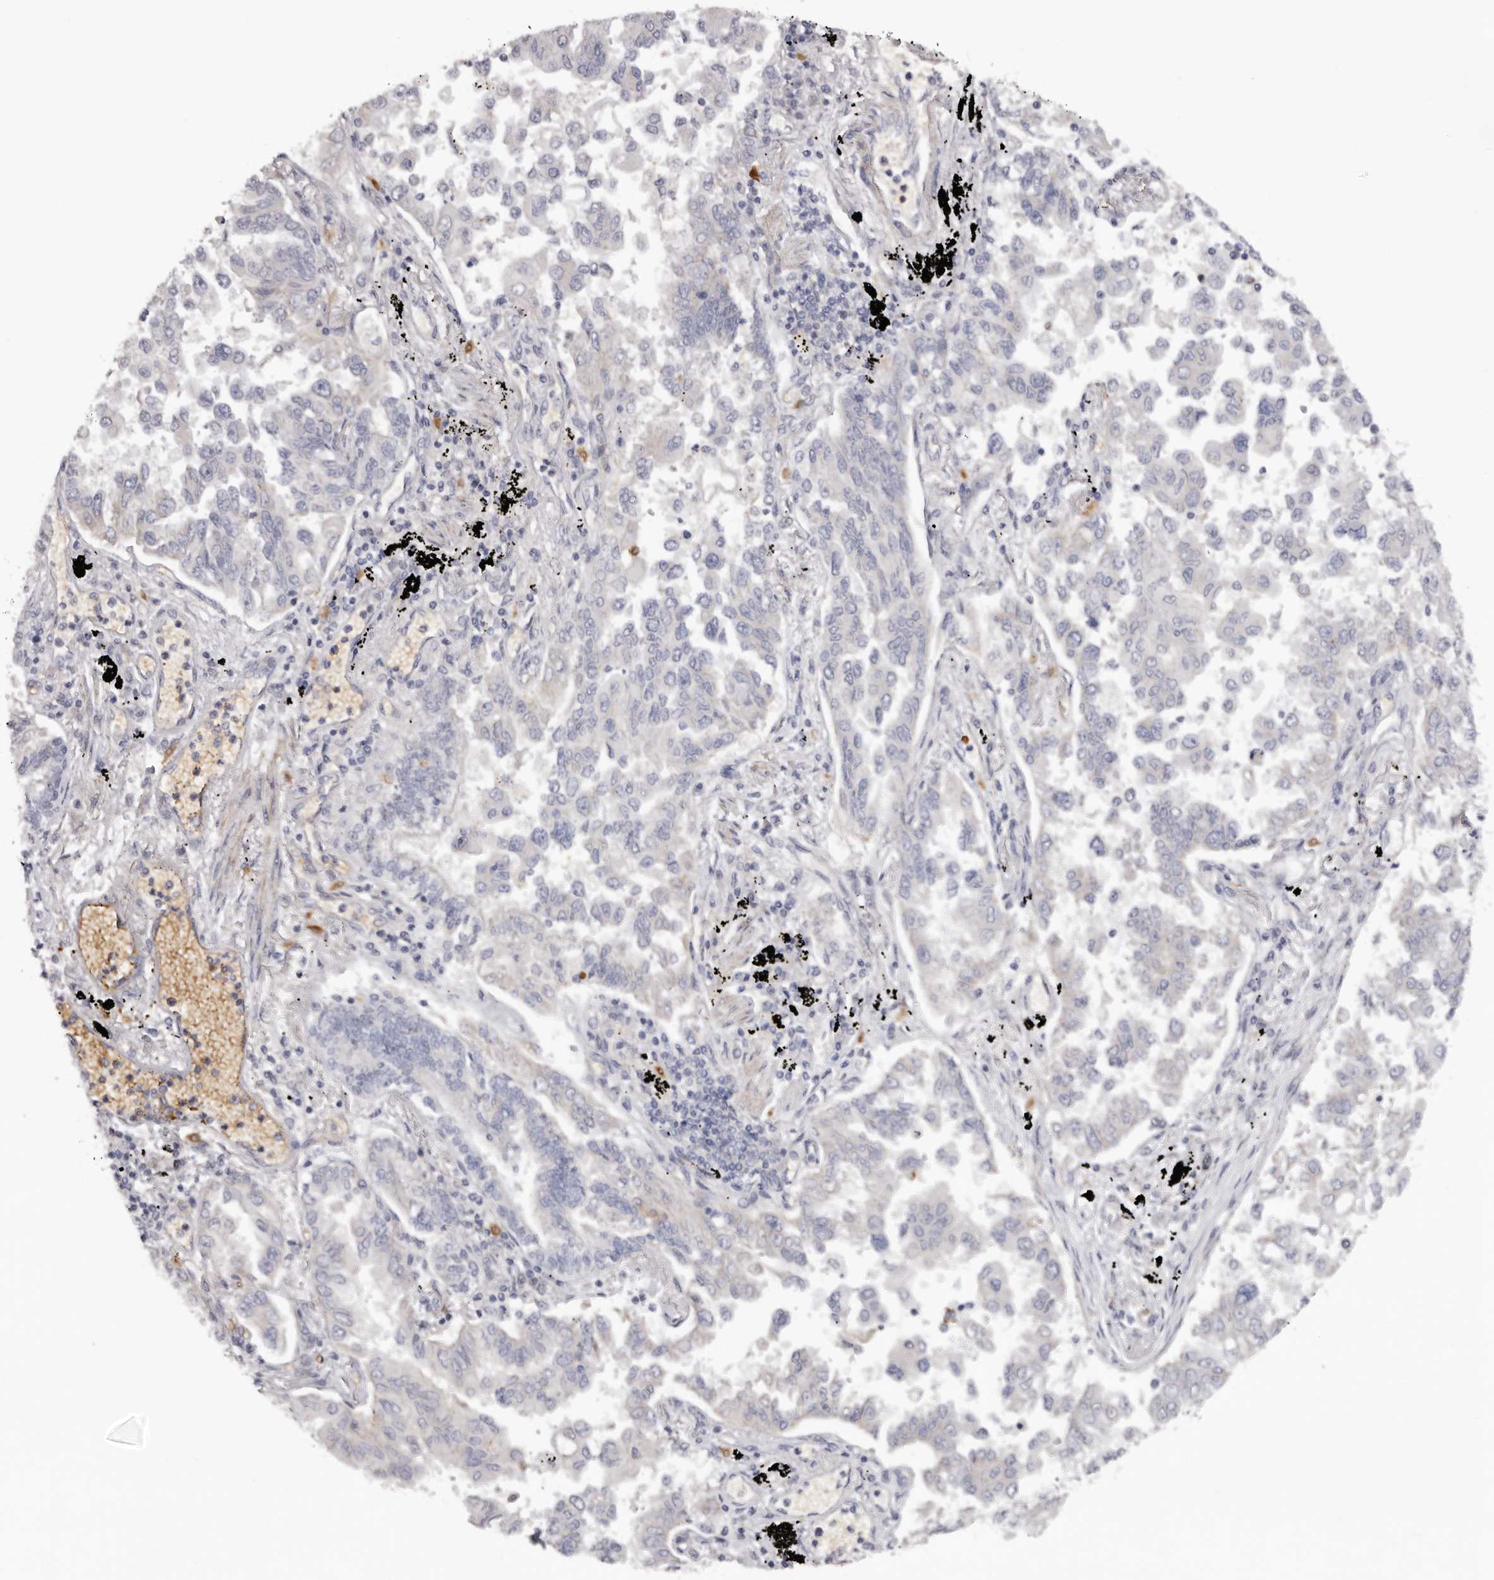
{"staining": {"intensity": "negative", "quantity": "none", "location": "none"}, "tissue": "lung cancer", "cell_type": "Tumor cells", "image_type": "cancer", "snomed": [{"axis": "morphology", "description": "Adenocarcinoma, NOS"}, {"axis": "topography", "description": "Lung"}], "caption": "Immunohistochemistry photomicrograph of lung cancer (adenocarcinoma) stained for a protein (brown), which displays no expression in tumor cells.", "gene": "TNR", "patient": {"sex": "female", "age": 67}}